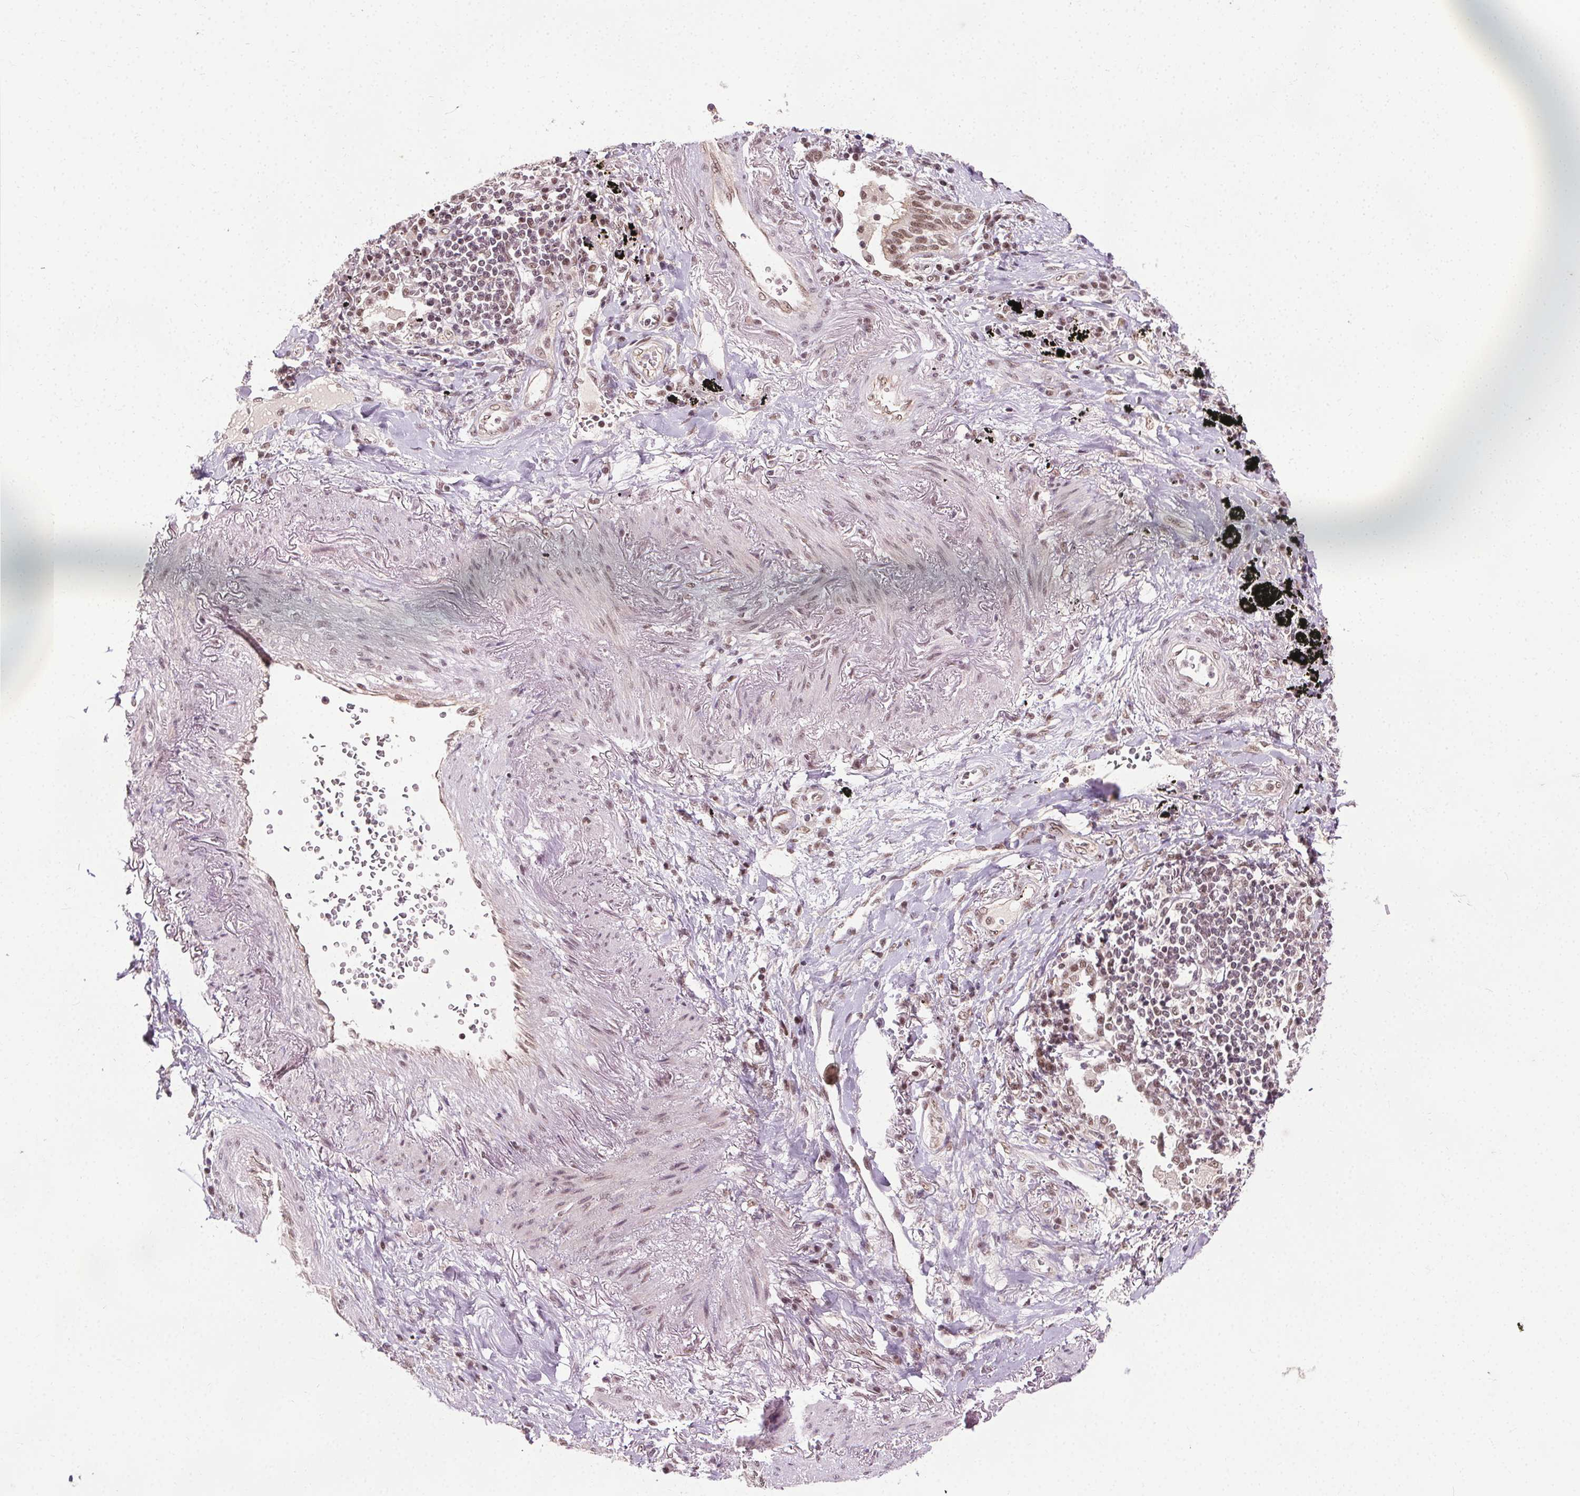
{"staining": {"intensity": "moderate", "quantity": ">75%", "location": "nuclear"}, "tissue": "lung cancer", "cell_type": "Tumor cells", "image_type": "cancer", "snomed": [{"axis": "morphology", "description": "Squamous cell carcinoma, NOS"}, {"axis": "topography", "description": "Lung"}], "caption": "The image shows immunohistochemical staining of lung cancer. There is moderate nuclear expression is seen in about >75% of tumor cells.", "gene": "MED6", "patient": {"sex": "male", "age": 78}}